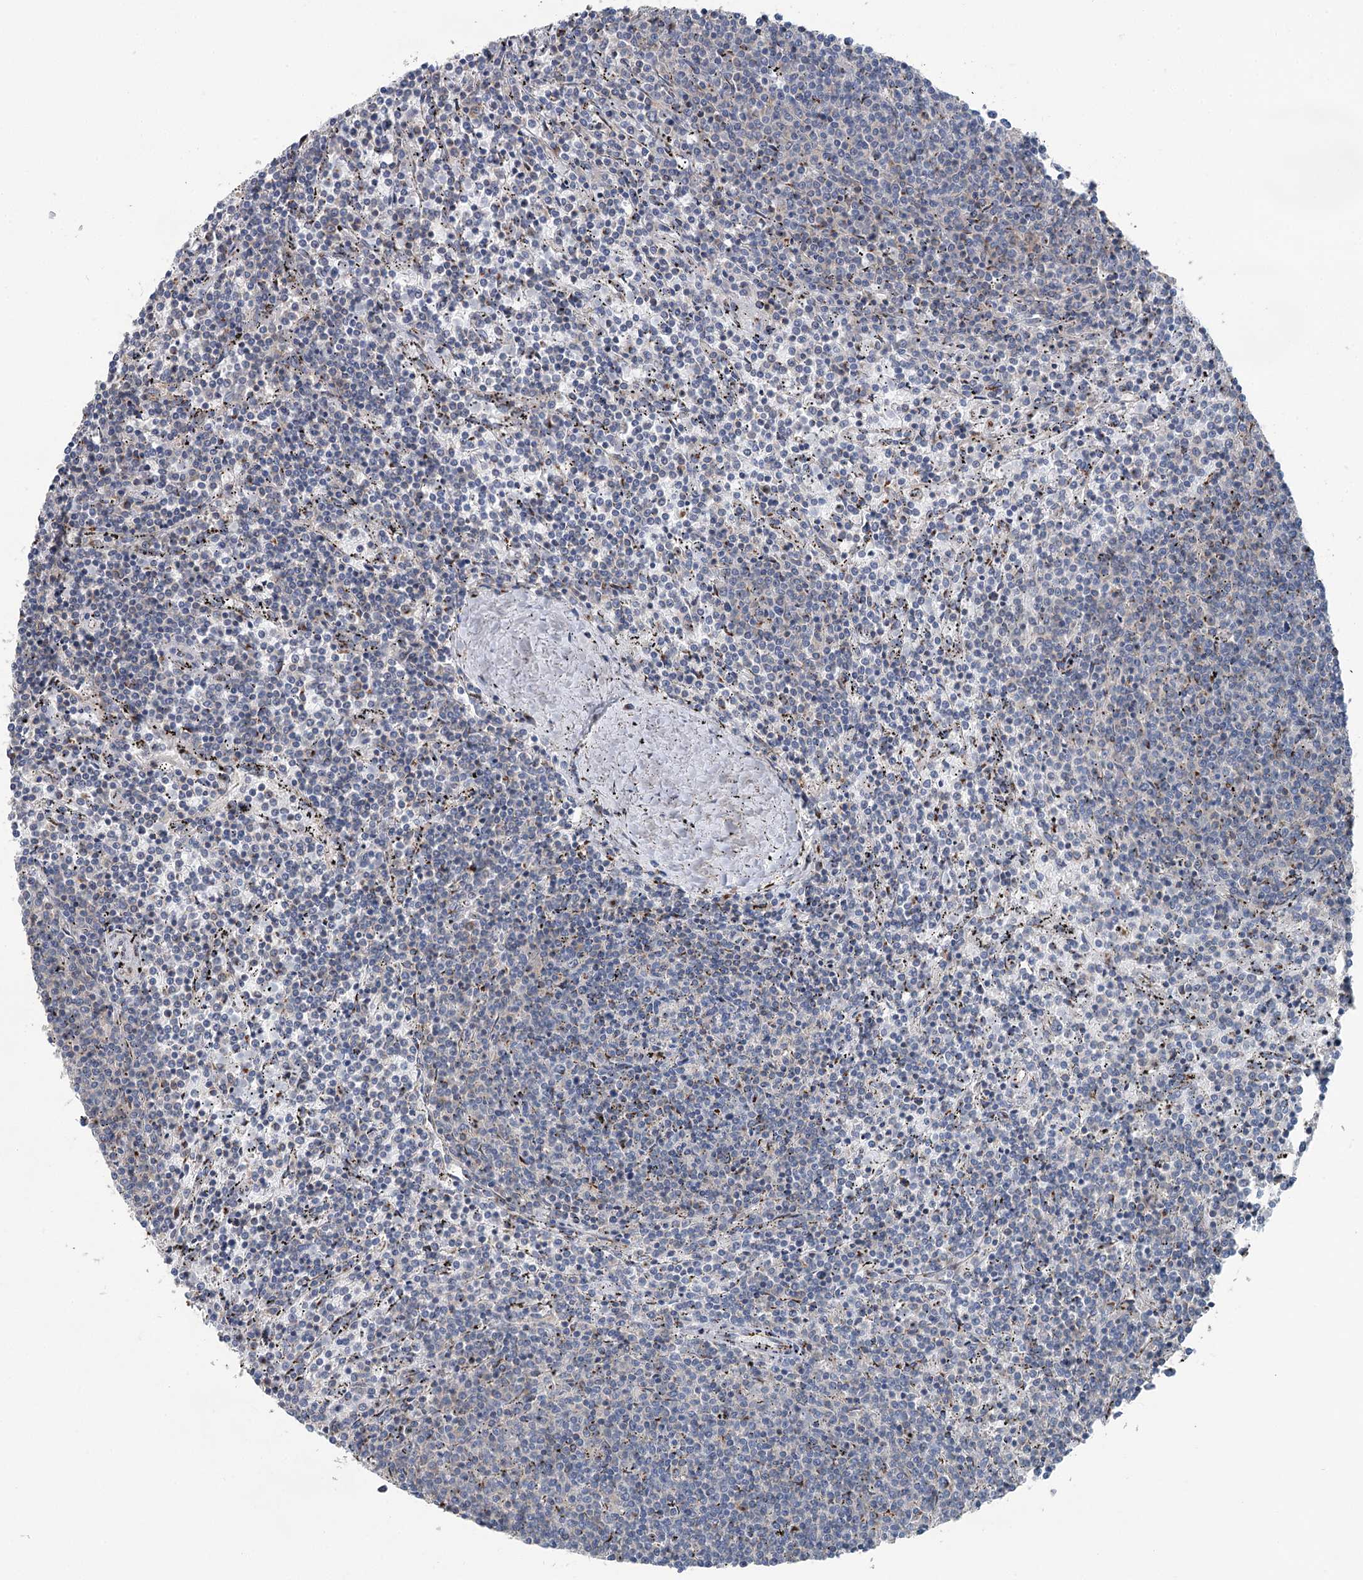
{"staining": {"intensity": "negative", "quantity": "none", "location": "none"}, "tissue": "lymphoma", "cell_type": "Tumor cells", "image_type": "cancer", "snomed": [{"axis": "morphology", "description": "Malignant lymphoma, non-Hodgkin's type, Low grade"}, {"axis": "topography", "description": "Spleen"}], "caption": "The micrograph shows no significant expression in tumor cells of malignant lymphoma, non-Hodgkin's type (low-grade).", "gene": "ITIH5", "patient": {"sex": "female", "age": 50}}